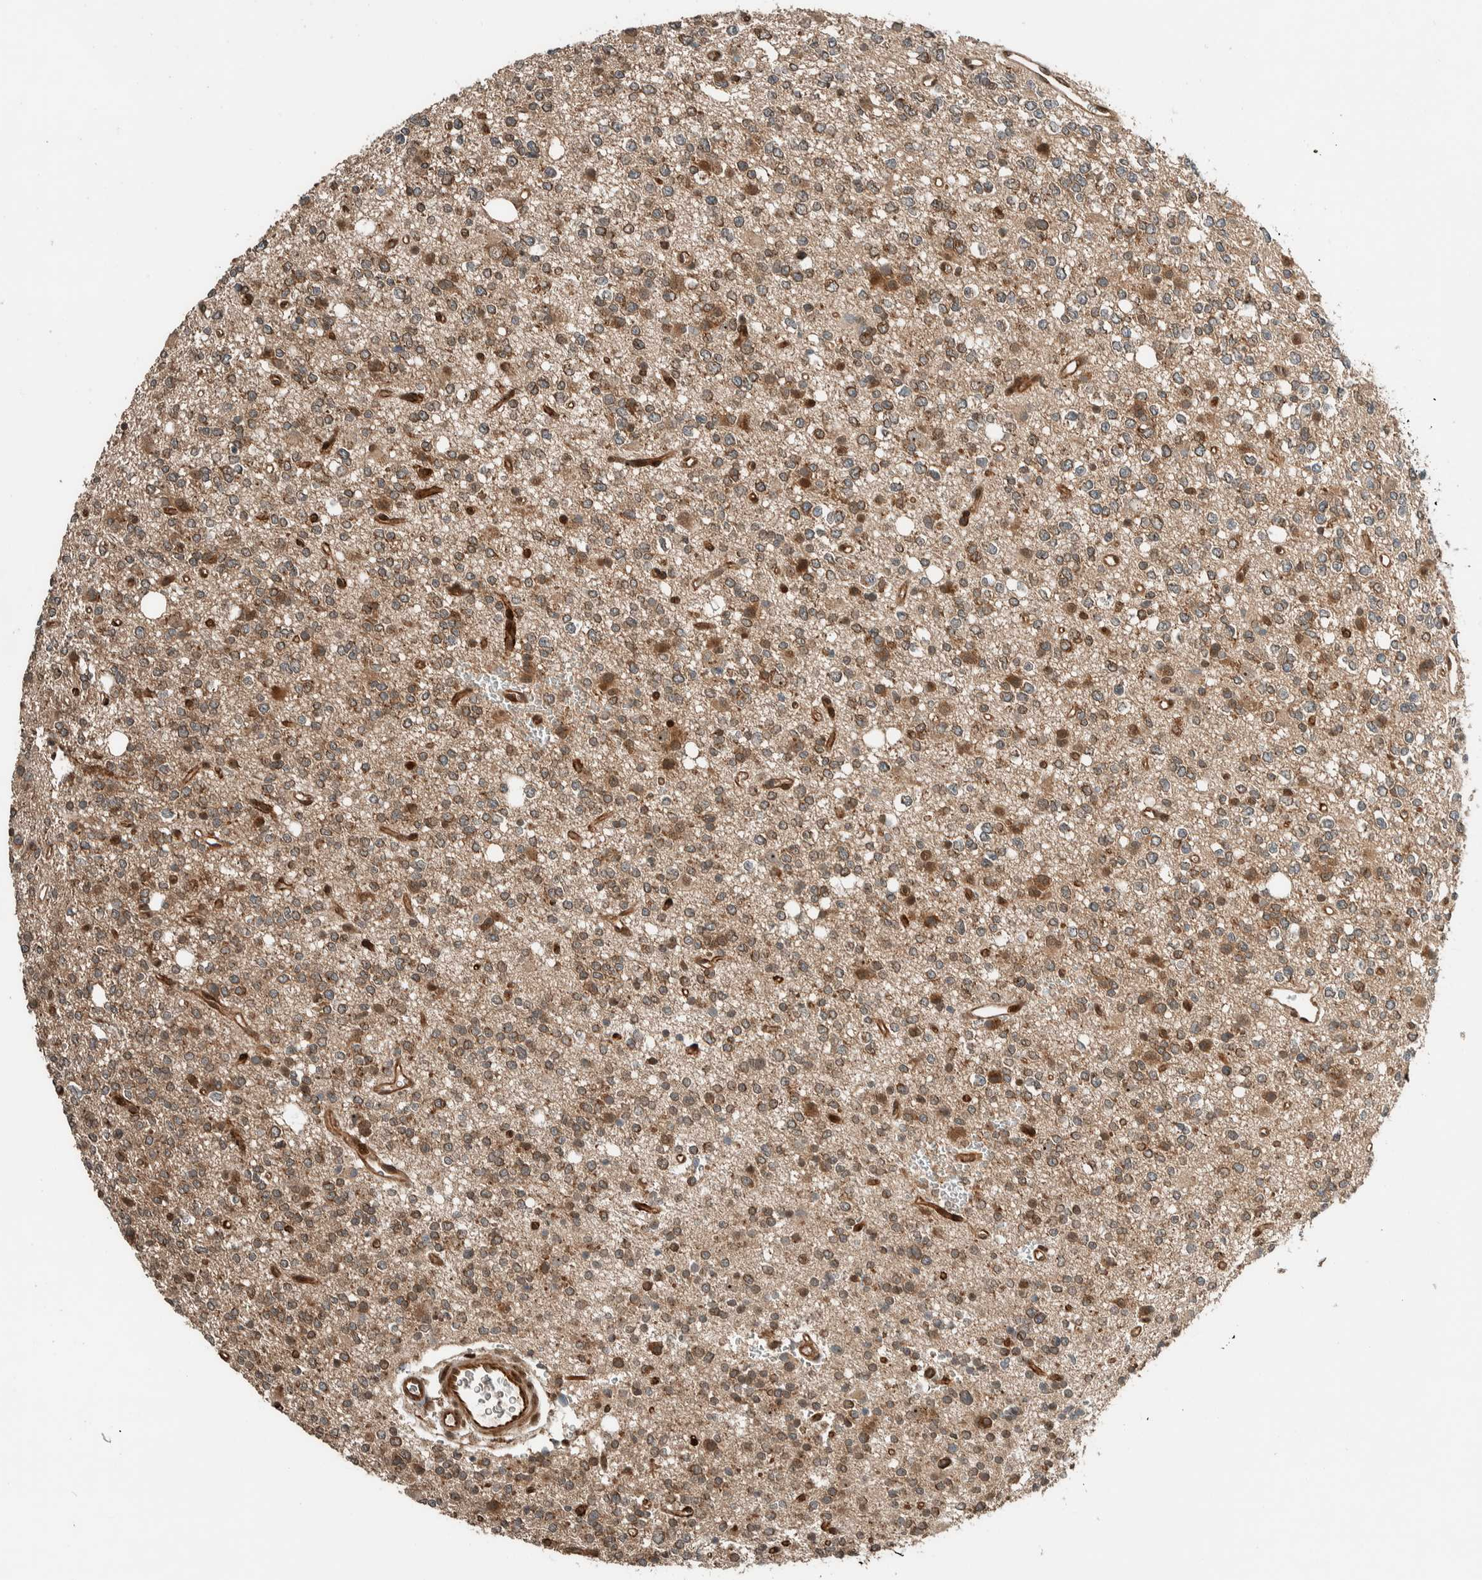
{"staining": {"intensity": "moderate", "quantity": "25%-75%", "location": "cytoplasmic/membranous"}, "tissue": "glioma", "cell_type": "Tumor cells", "image_type": "cancer", "snomed": [{"axis": "morphology", "description": "Glioma, malignant, High grade"}, {"axis": "topography", "description": "Brain"}], "caption": "Glioma stained with a protein marker shows moderate staining in tumor cells.", "gene": "STXBP4", "patient": {"sex": "female", "age": 62}}